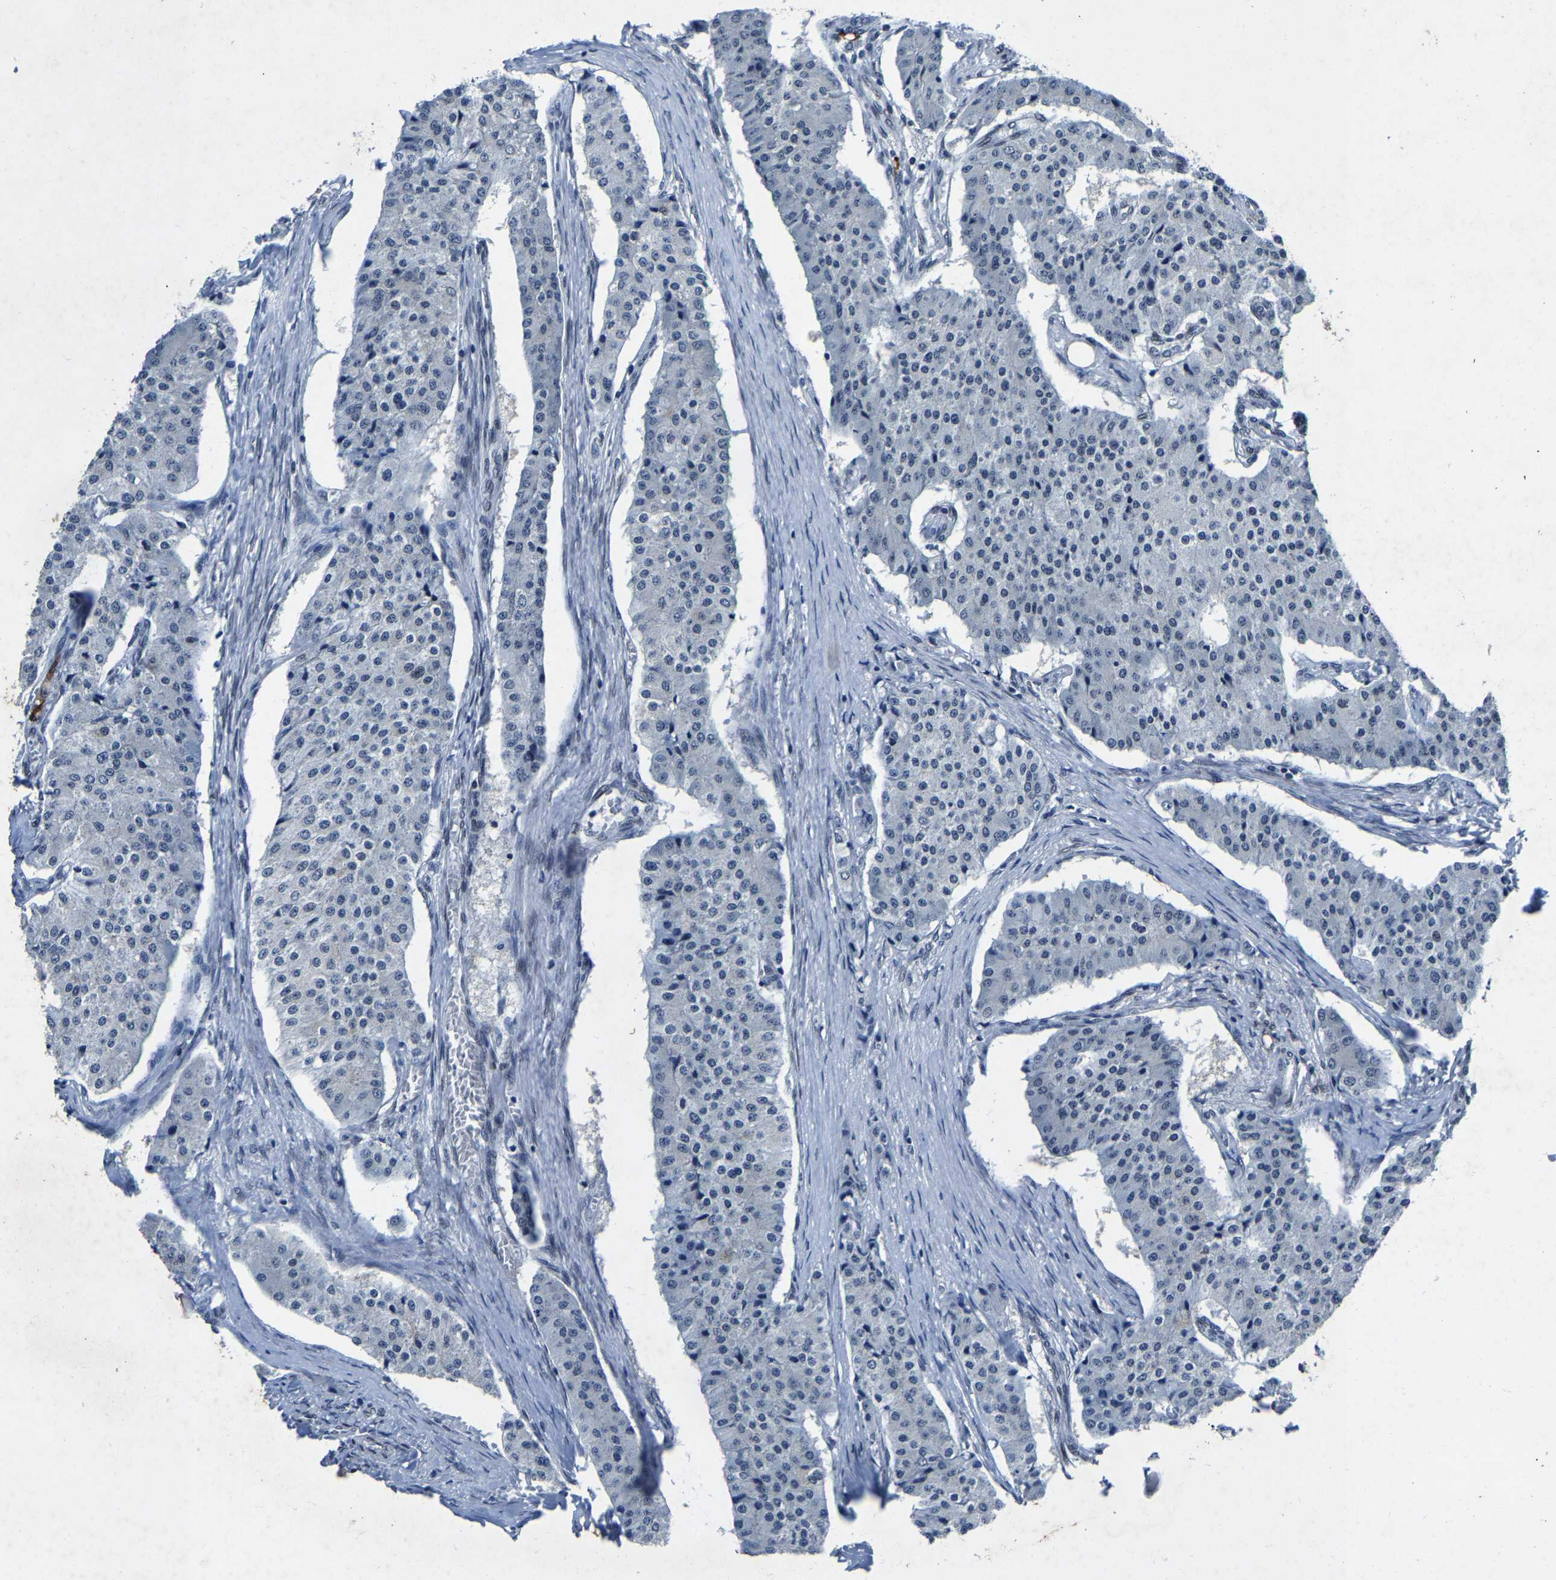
{"staining": {"intensity": "negative", "quantity": "none", "location": "none"}, "tissue": "carcinoid", "cell_type": "Tumor cells", "image_type": "cancer", "snomed": [{"axis": "morphology", "description": "Carcinoid, malignant, NOS"}, {"axis": "topography", "description": "Colon"}], "caption": "Micrograph shows no protein positivity in tumor cells of carcinoid (malignant) tissue. Nuclei are stained in blue.", "gene": "UBN2", "patient": {"sex": "female", "age": 52}}